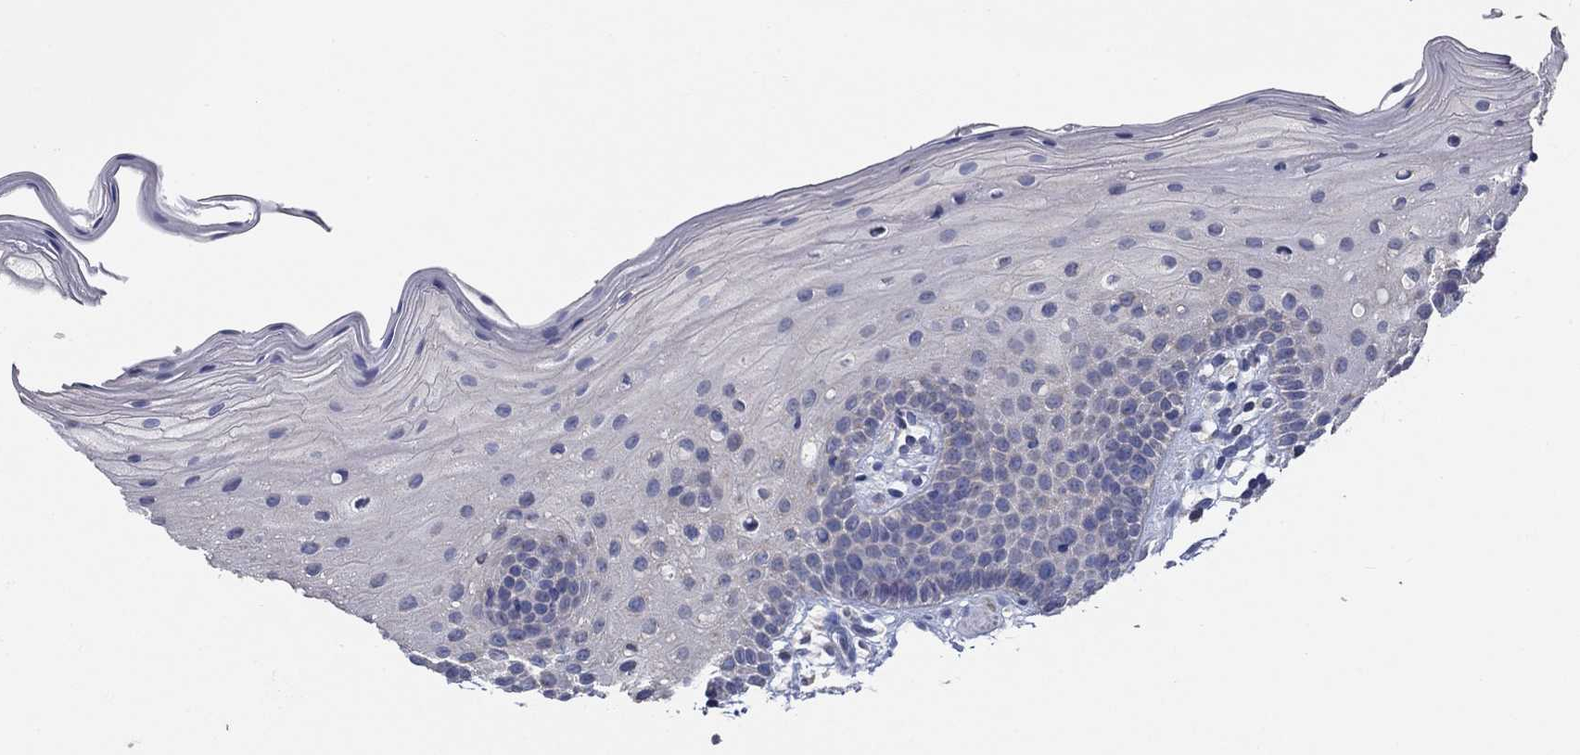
{"staining": {"intensity": "negative", "quantity": "none", "location": "none"}, "tissue": "oral mucosa", "cell_type": "Squamous epithelial cells", "image_type": "normal", "snomed": [{"axis": "morphology", "description": "Normal tissue, NOS"}, {"axis": "topography", "description": "Oral tissue"}, {"axis": "topography", "description": "Tounge, NOS"}], "caption": "Immunohistochemistry (IHC) image of benign human oral mucosa stained for a protein (brown), which displays no staining in squamous epithelial cells. (Immunohistochemistry, brightfield microscopy, high magnification).", "gene": "SLC2A9", "patient": {"sex": "female", "age": 83}}